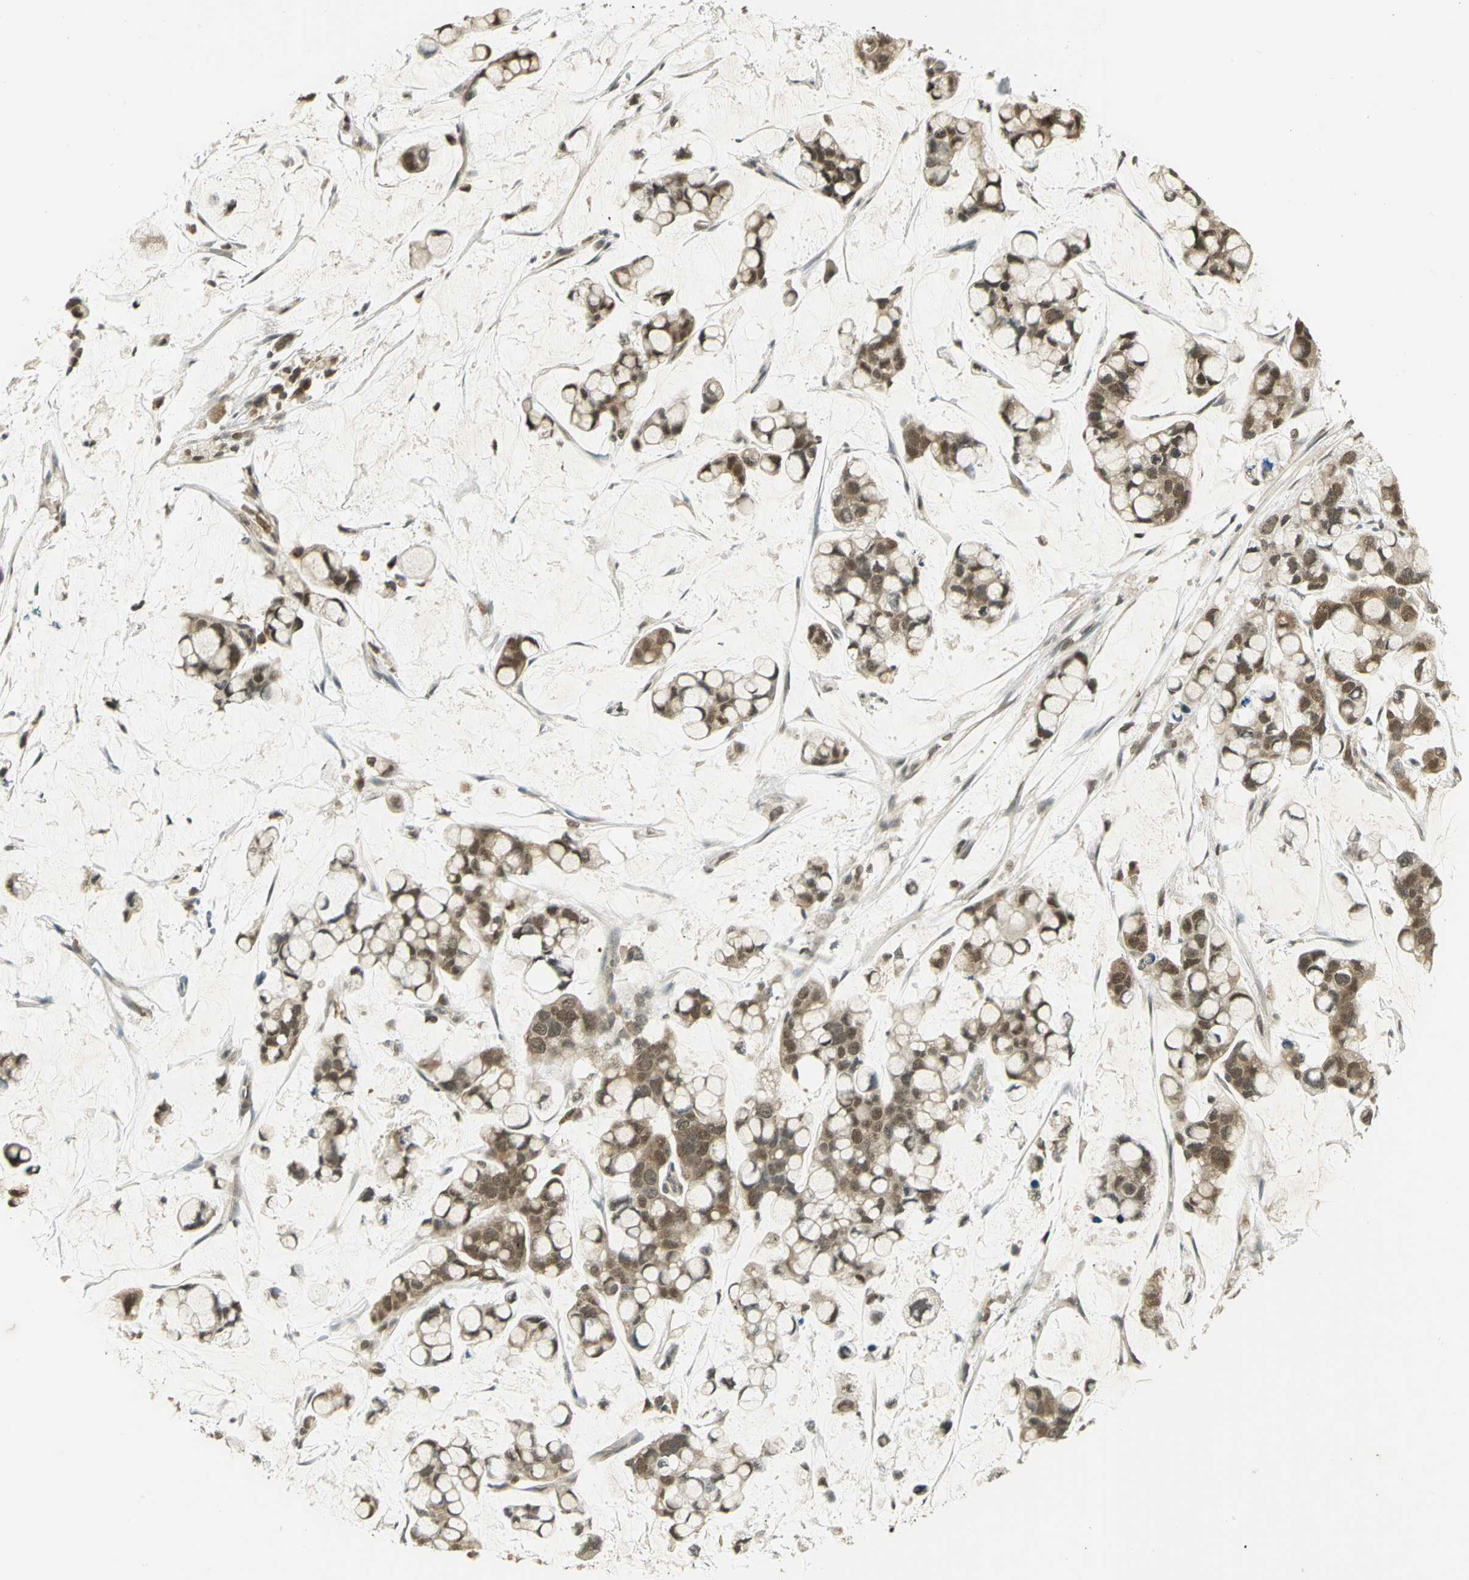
{"staining": {"intensity": "moderate", "quantity": ">75%", "location": "cytoplasmic/membranous,nuclear"}, "tissue": "stomach cancer", "cell_type": "Tumor cells", "image_type": "cancer", "snomed": [{"axis": "morphology", "description": "Adenocarcinoma, NOS"}, {"axis": "topography", "description": "Stomach, lower"}], "caption": "A brown stain highlights moderate cytoplasmic/membranous and nuclear expression of a protein in adenocarcinoma (stomach) tumor cells.", "gene": "CDC34", "patient": {"sex": "male", "age": 84}}